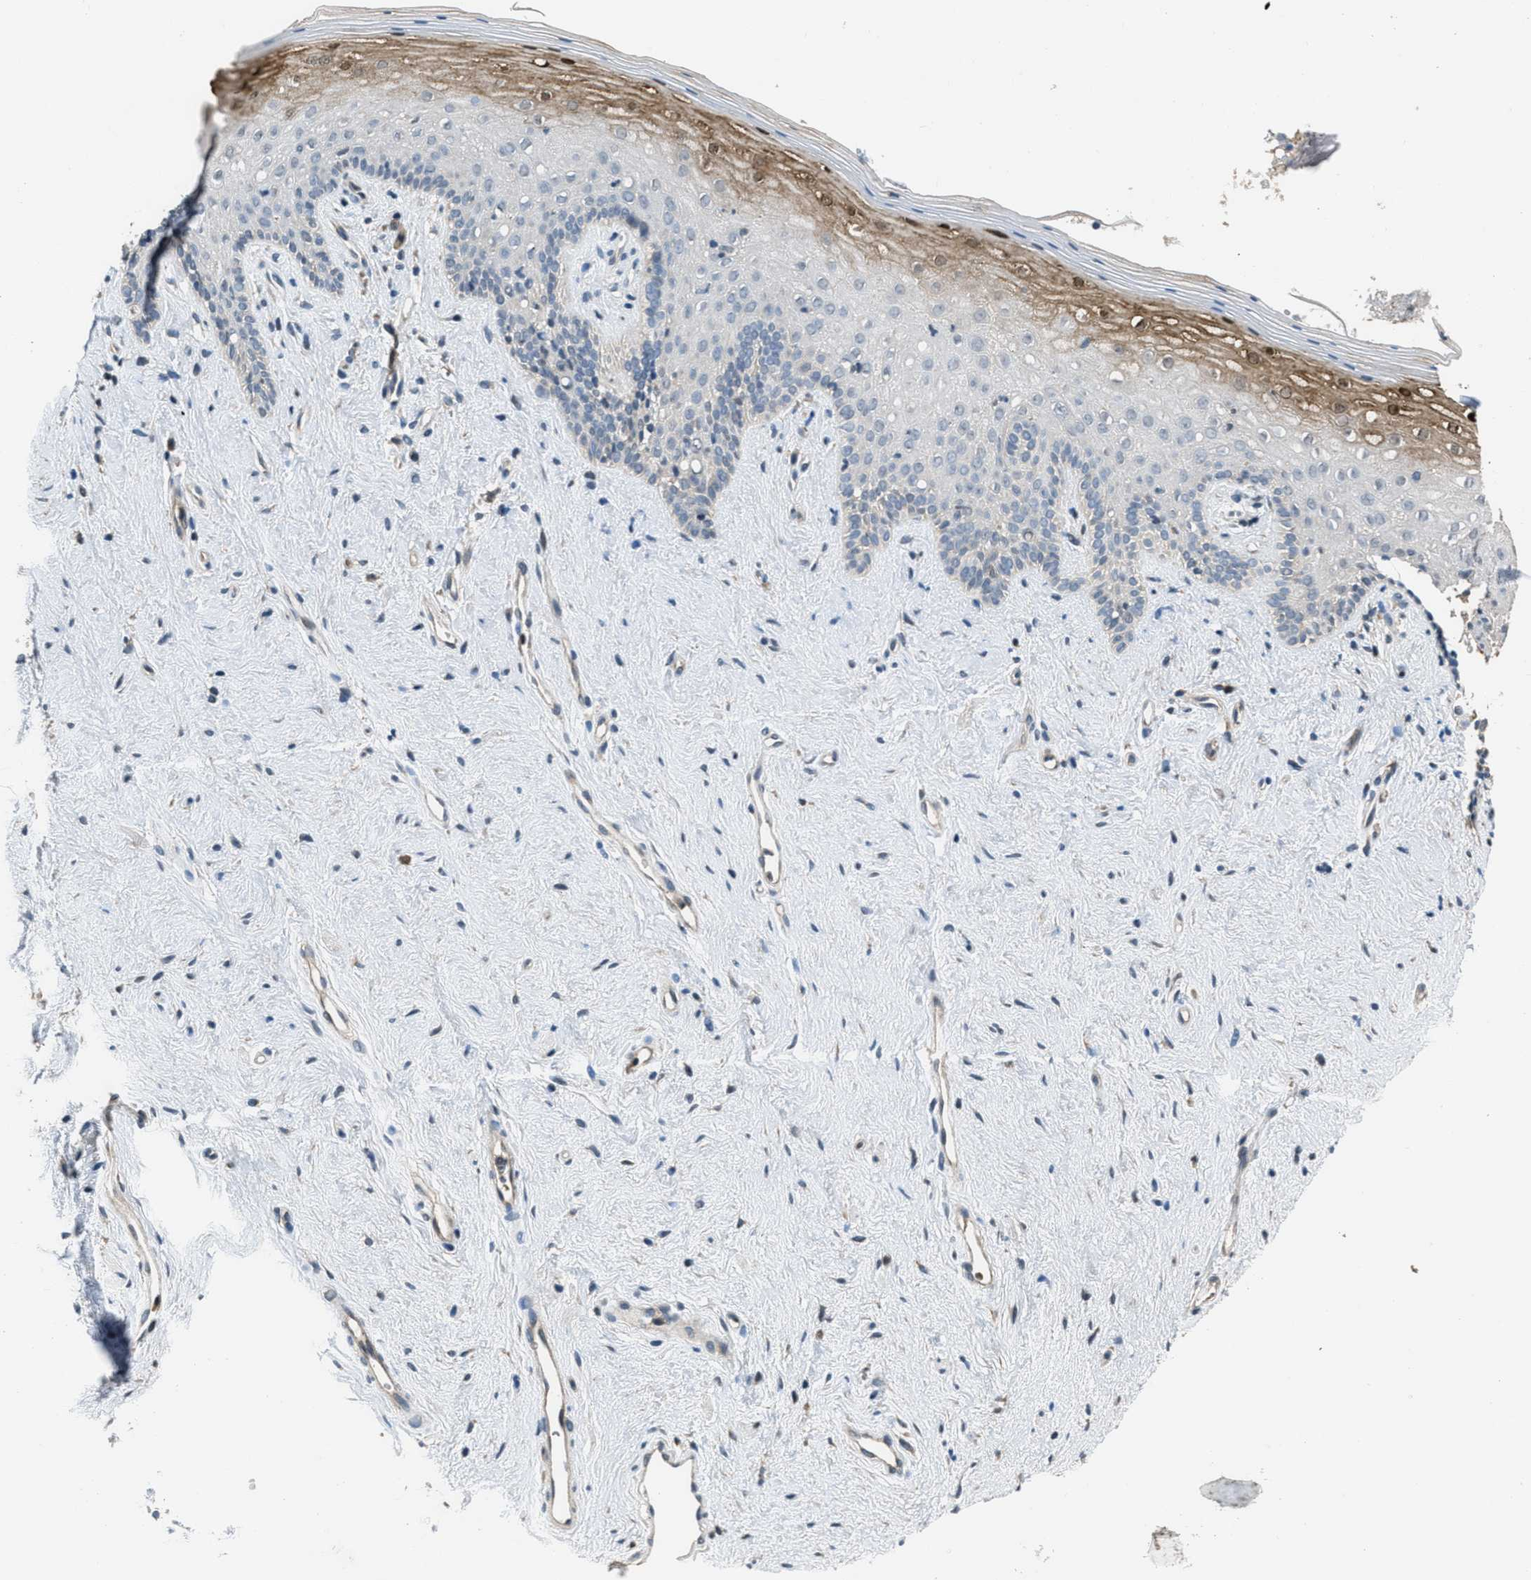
{"staining": {"intensity": "moderate", "quantity": "<25%", "location": "cytoplasmic/membranous,nuclear"}, "tissue": "vagina", "cell_type": "Squamous epithelial cells", "image_type": "normal", "snomed": [{"axis": "morphology", "description": "Normal tissue, NOS"}, {"axis": "topography", "description": "Vagina"}], "caption": "Immunohistochemical staining of benign human vagina exhibits low levels of moderate cytoplasmic/membranous,nuclear expression in about <25% of squamous epithelial cells. Using DAB (3,3'-diaminobenzidine) (brown) and hematoxylin (blue) stains, captured at high magnification using brightfield microscopy.", "gene": "NAT1", "patient": {"sex": "female", "age": 44}}